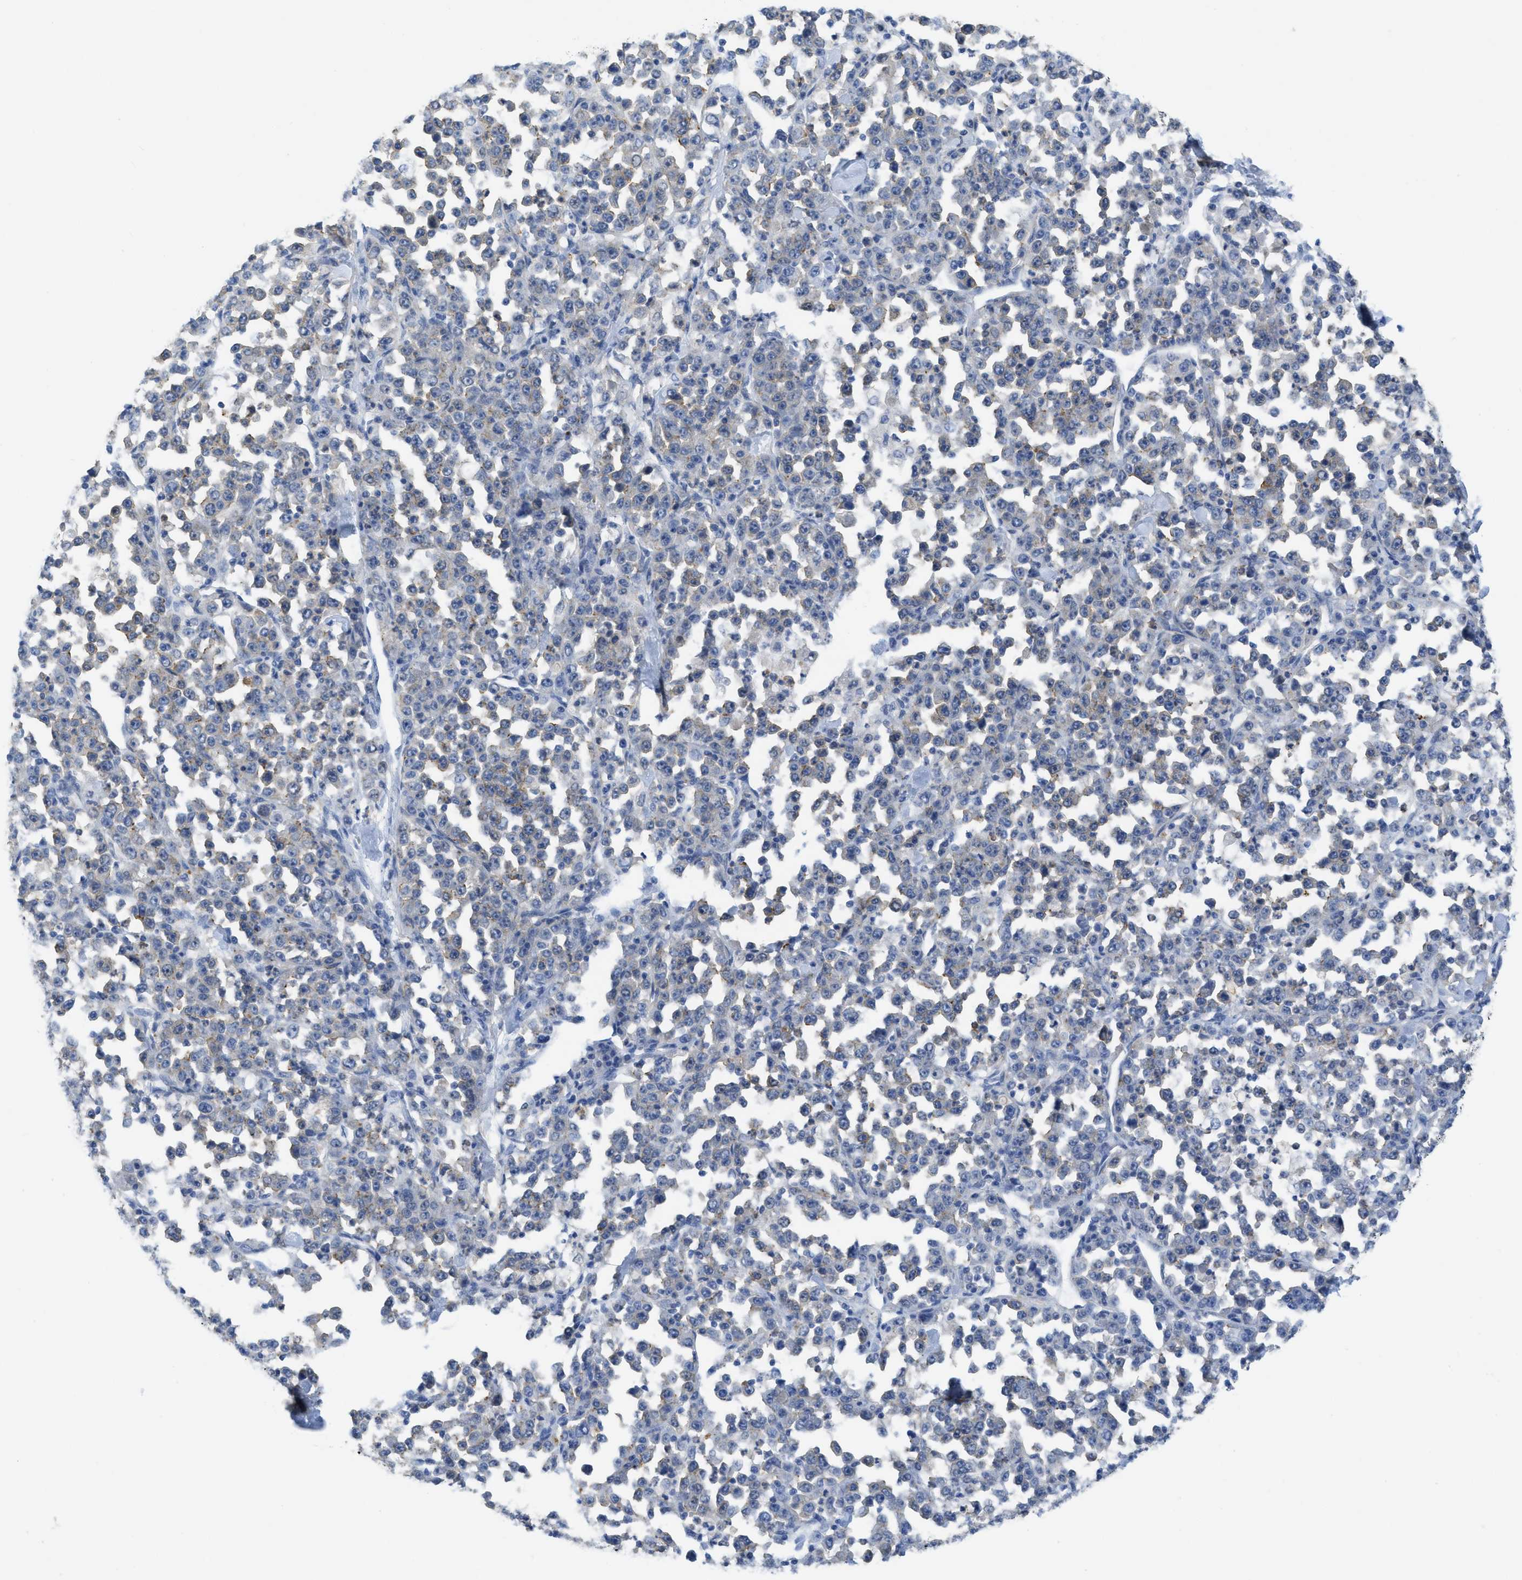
{"staining": {"intensity": "weak", "quantity": "<25%", "location": "cytoplasmic/membranous"}, "tissue": "stomach cancer", "cell_type": "Tumor cells", "image_type": "cancer", "snomed": [{"axis": "morphology", "description": "Normal tissue, NOS"}, {"axis": "morphology", "description": "Adenocarcinoma, NOS"}, {"axis": "topography", "description": "Stomach, upper"}, {"axis": "topography", "description": "Stomach"}], "caption": "There is no significant staining in tumor cells of stomach cancer (adenocarcinoma). (IHC, brightfield microscopy, high magnification).", "gene": "CNNM4", "patient": {"sex": "male", "age": 59}}